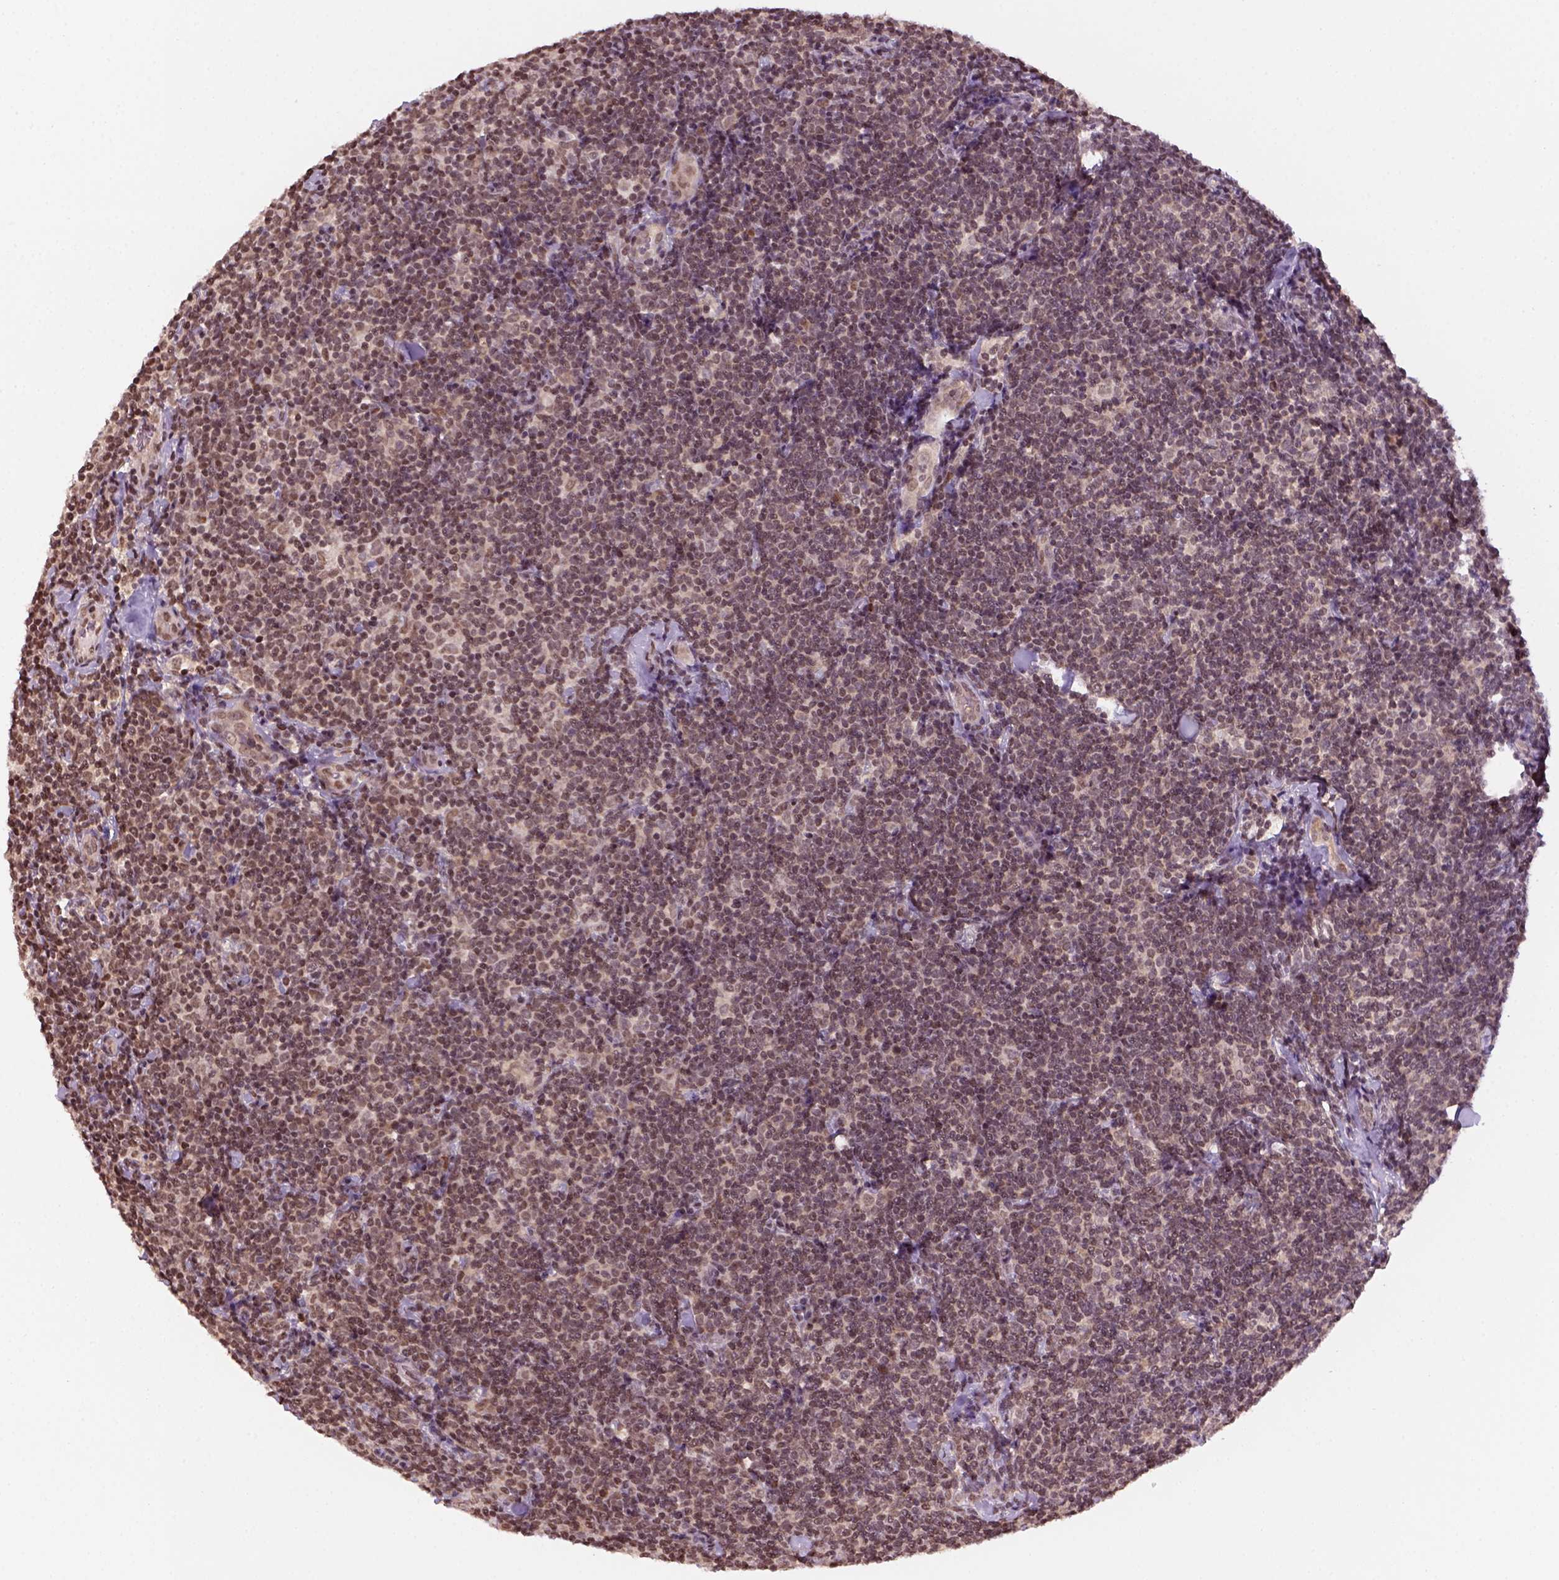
{"staining": {"intensity": "moderate", "quantity": ">75%", "location": "nuclear"}, "tissue": "lymphoma", "cell_type": "Tumor cells", "image_type": "cancer", "snomed": [{"axis": "morphology", "description": "Malignant lymphoma, non-Hodgkin's type, Low grade"}, {"axis": "topography", "description": "Lymph node"}], "caption": "Immunohistochemistry of human lymphoma shows medium levels of moderate nuclear positivity in about >75% of tumor cells.", "gene": "GOT1", "patient": {"sex": "female", "age": 56}}